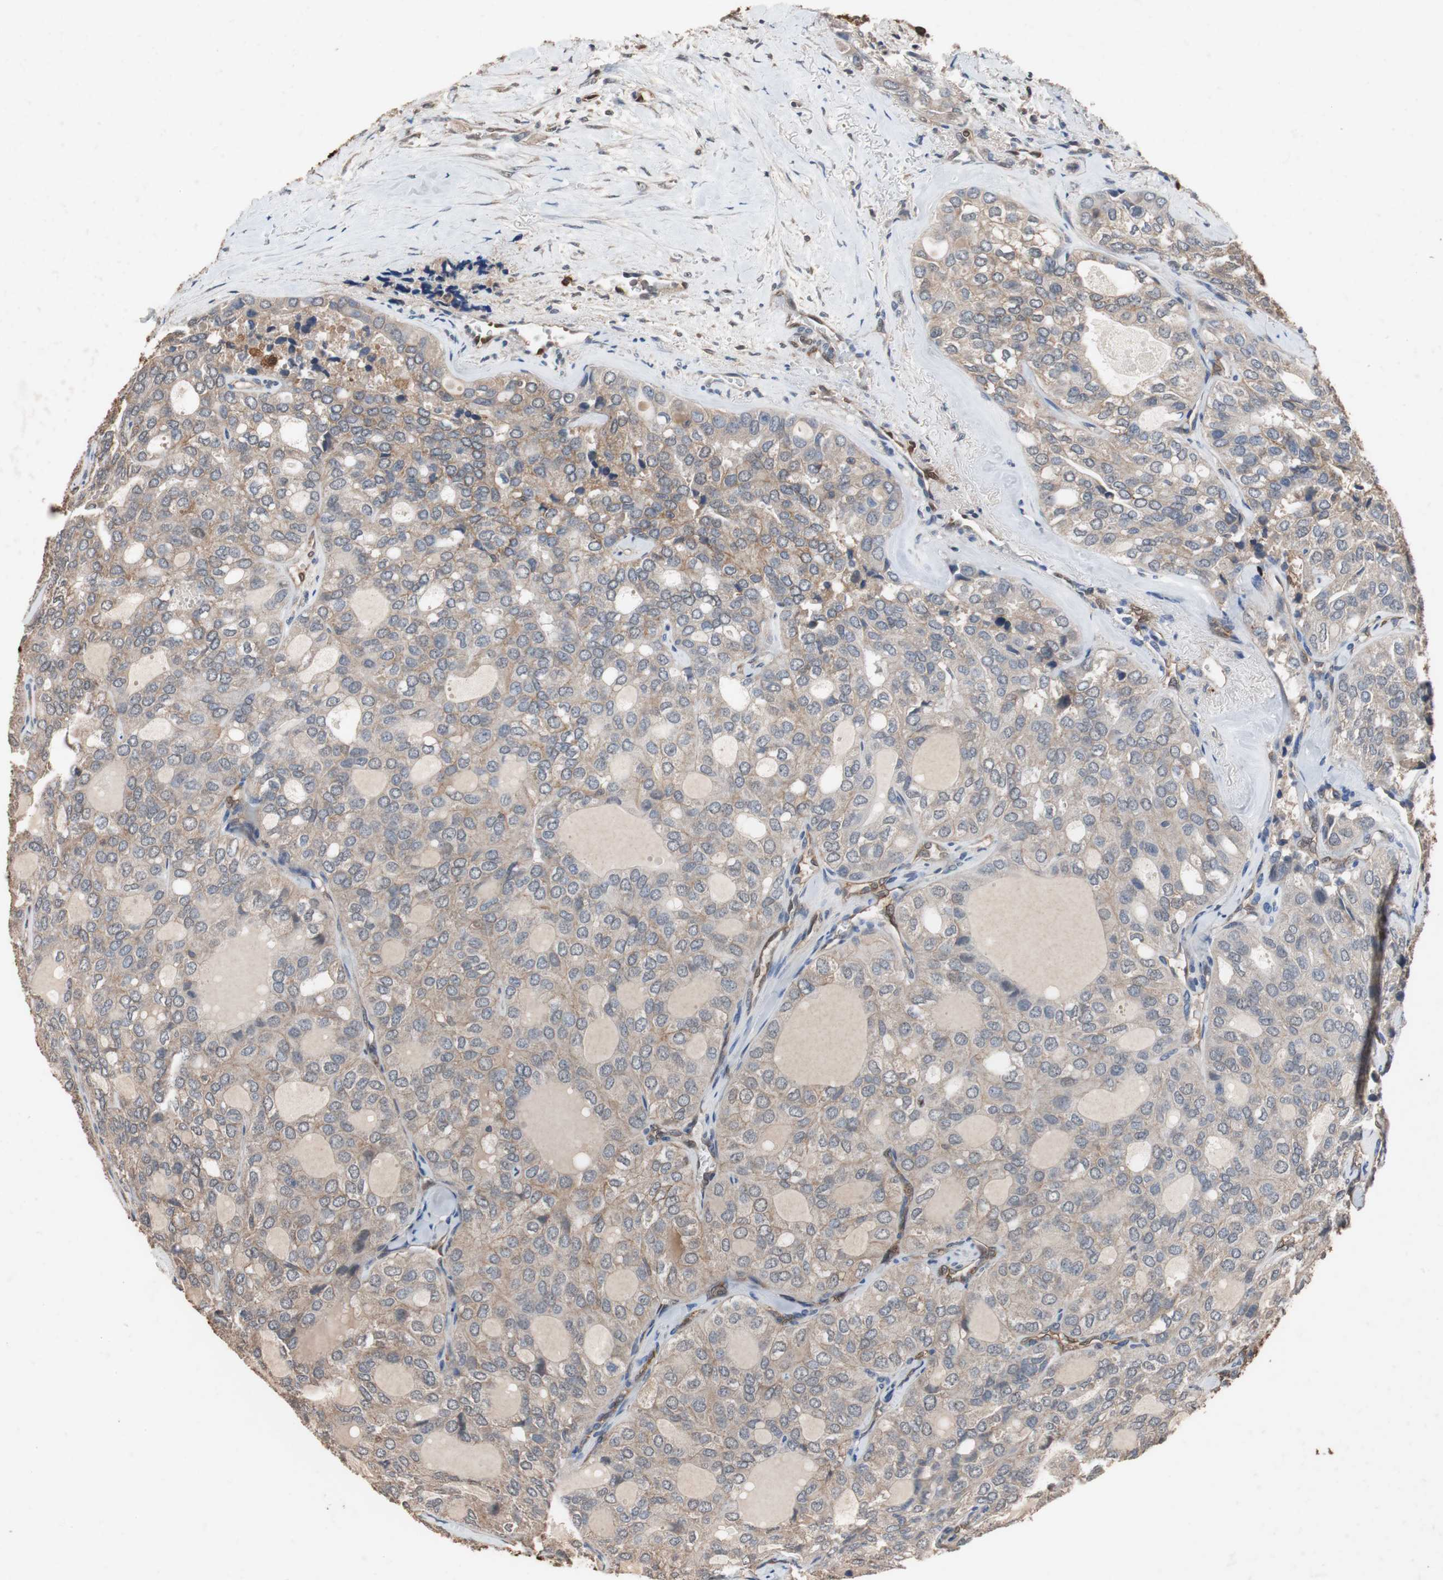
{"staining": {"intensity": "weak", "quantity": "25%-75%", "location": "cytoplasmic/membranous"}, "tissue": "thyroid cancer", "cell_type": "Tumor cells", "image_type": "cancer", "snomed": [{"axis": "morphology", "description": "Follicular adenoma carcinoma, NOS"}, {"axis": "topography", "description": "Thyroid gland"}], "caption": "A histopathology image of thyroid cancer stained for a protein reveals weak cytoplasmic/membranous brown staining in tumor cells. (DAB (3,3'-diaminobenzidine) = brown stain, brightfield microscopy at high magnification).", "gene": "NDRG1", "patient": {"sex": "male", "age": 75}}